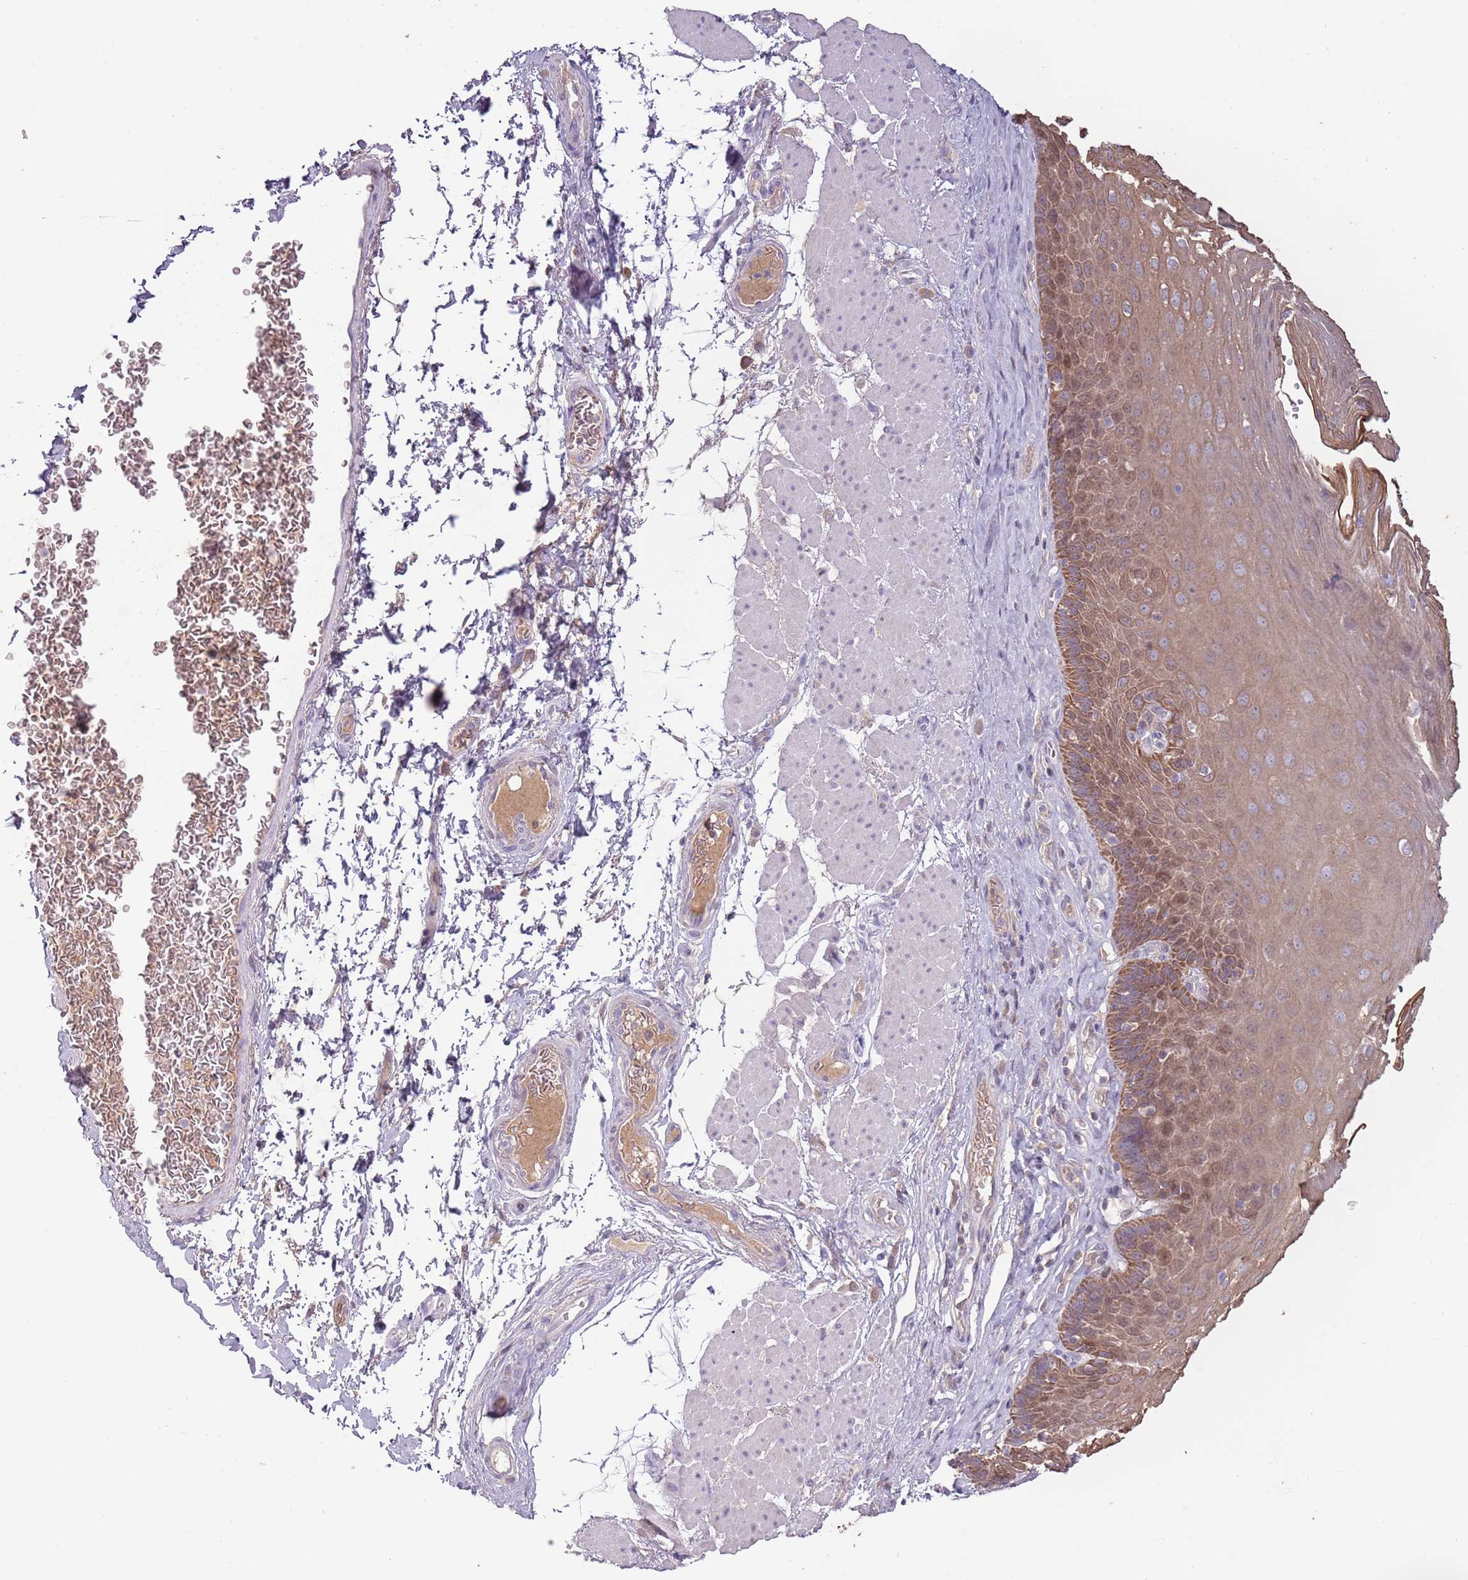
{"staining": {"intensity": "moderate", "quantity": ">75%", "location": "cytoplasmic/membranous"}, "tissue": "esophagus", "cell_type": "Squamous epithelial cells", "image_type": "normal", "snomed": [{"axis": "morphology", "description": "Normal tissue, NOS"}, {"axis": "topography", "description": "Esophagus"}], "caption": "Brown immunohistochemical staining in unremarkable esophagus shows moderate cytoplasmic/membranous positivity in approximately >75% of squamous epithelial cells.", "gene": "SYS1", "patient": {"sex": "female", "age": 66}}